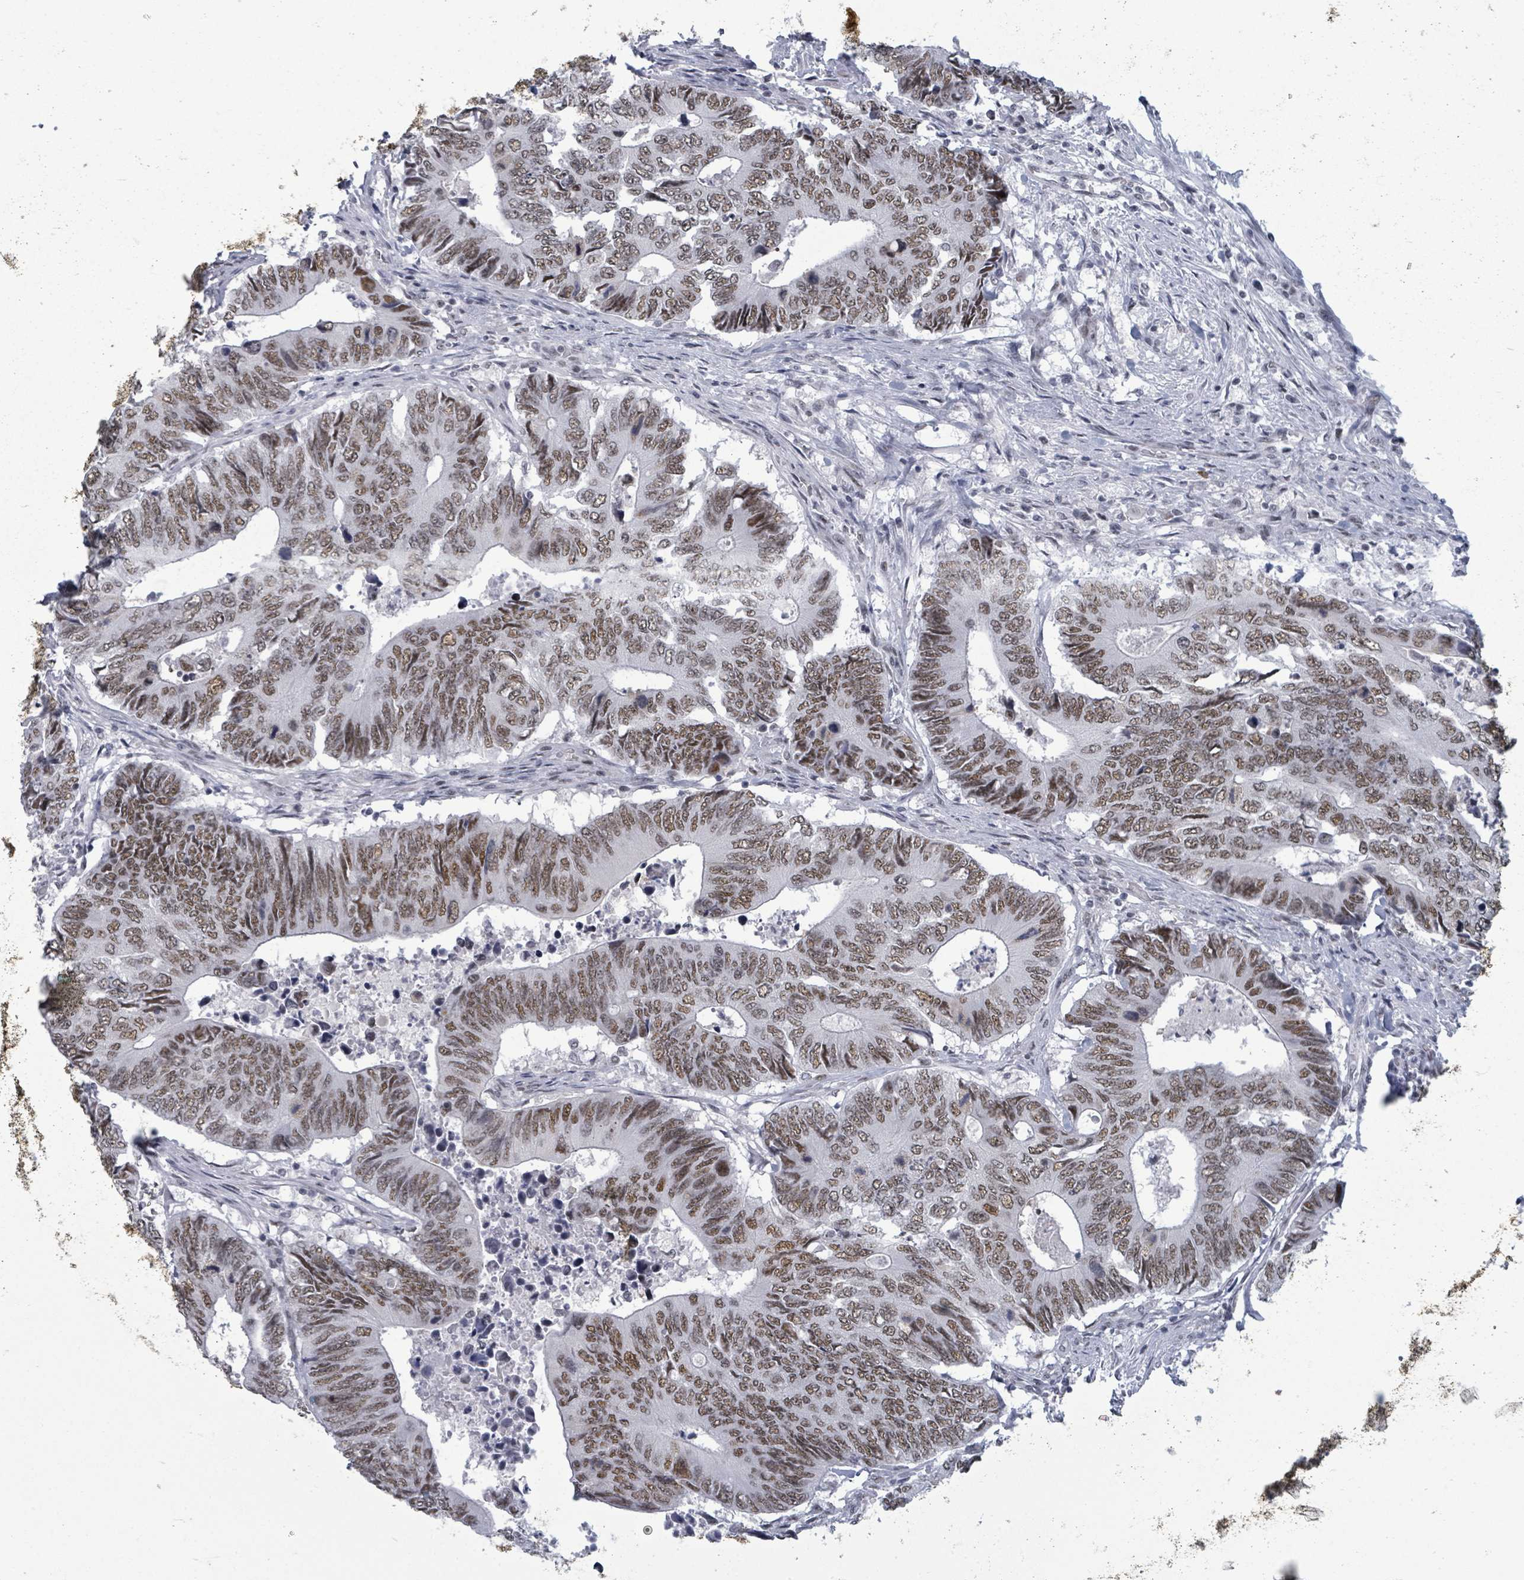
{"staining": {"intensity": "moderate", "quantity": ">75%", "location": "nuclear"}, "tissue": "colorectal cancer", "cell_type": "Tumor cells", "image_type": "cancer", "snomed": [{"axis": "morphology", "description": "Adenocarcinoma, NOS"}, {"axis": "topography", "description": "Colon"}], "caption": "Brown immunohistochemical staining in human colorectal cancer shows moderate nuclear positivity in approximately >75% of tumor cells. The staining was performed using DAB (3,3'-diaminobenzidine) to visualize the protein expression in brown, while the nuclei were stained in blue with hematoxylin (Magnification: 20x).", "gene": "ERCC5", "patient": {"sex": "male", "age": 87}}